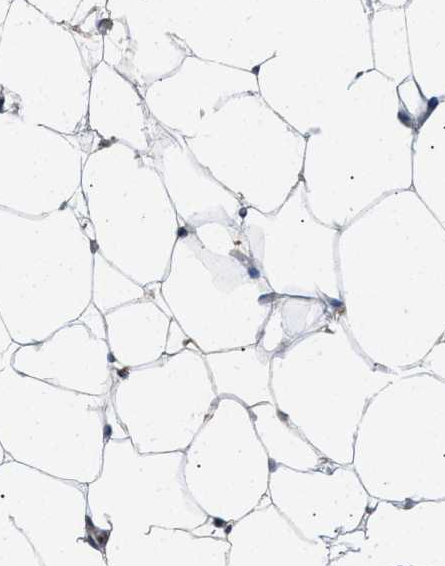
{"staining": {"intensity": "moderate", "quantity": ">75%", "location": "nuclear"}, "tissue": "adipose tissue", "cell_type": "Adipocytes", "image_type": "normal", "snomed": [{"axis": "morphology", "description": "Normal tissue, NOS"}, {"axis": "topography", "description": "Breast"}, {"axis": "topography", "description": "Soft tissue"}], "caption": "Immunohistochemical staining of normal human adipose tissue displays medium levels of moderate nuclear expression in approximately >75% of adipocytes.", "gene": "PPA1", "patient": {"sex": "female", "age": 75}}